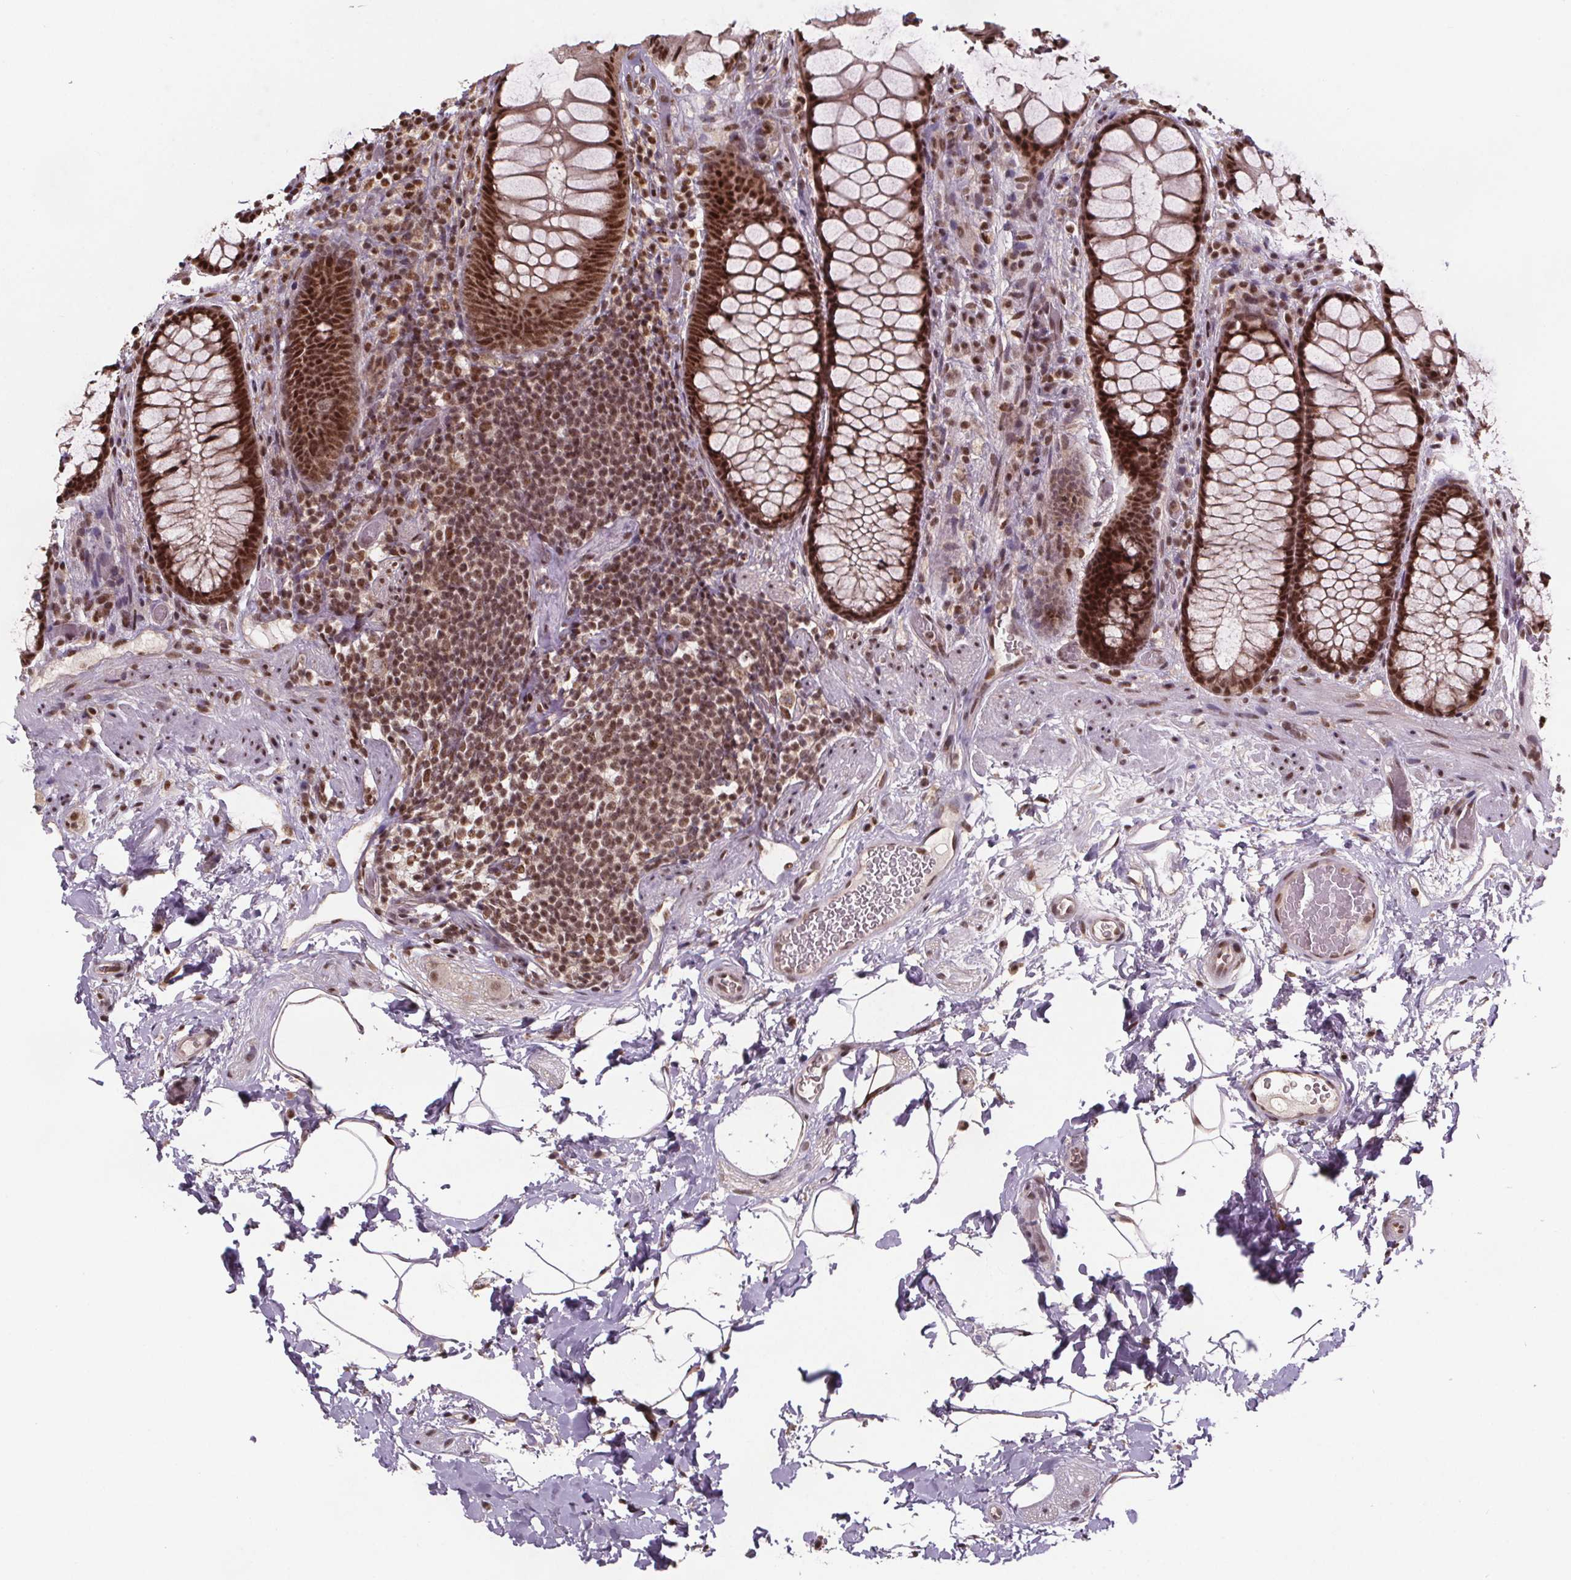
{"staining": {"intensity": "strong", "quantity": ">75%", "location": "nuclear"}, "tissue": "rectum", "cell_type": "Glandular cells", "image_type": "normal", "snomed": [{"axis": "morphology", "description": "Normal tissue, NOS"}, {"axis": "topography", "description": "Rectum"}], "caption": "Immunohistochemistry (IHC) histopathology image of normal rectum stained for a protein (brown), which demonstrates high levels of strong nuclear staining in approximately >75% of glandular cells.", "gene": "JARID2", "patient": {"sex": "female", "age": 62}}